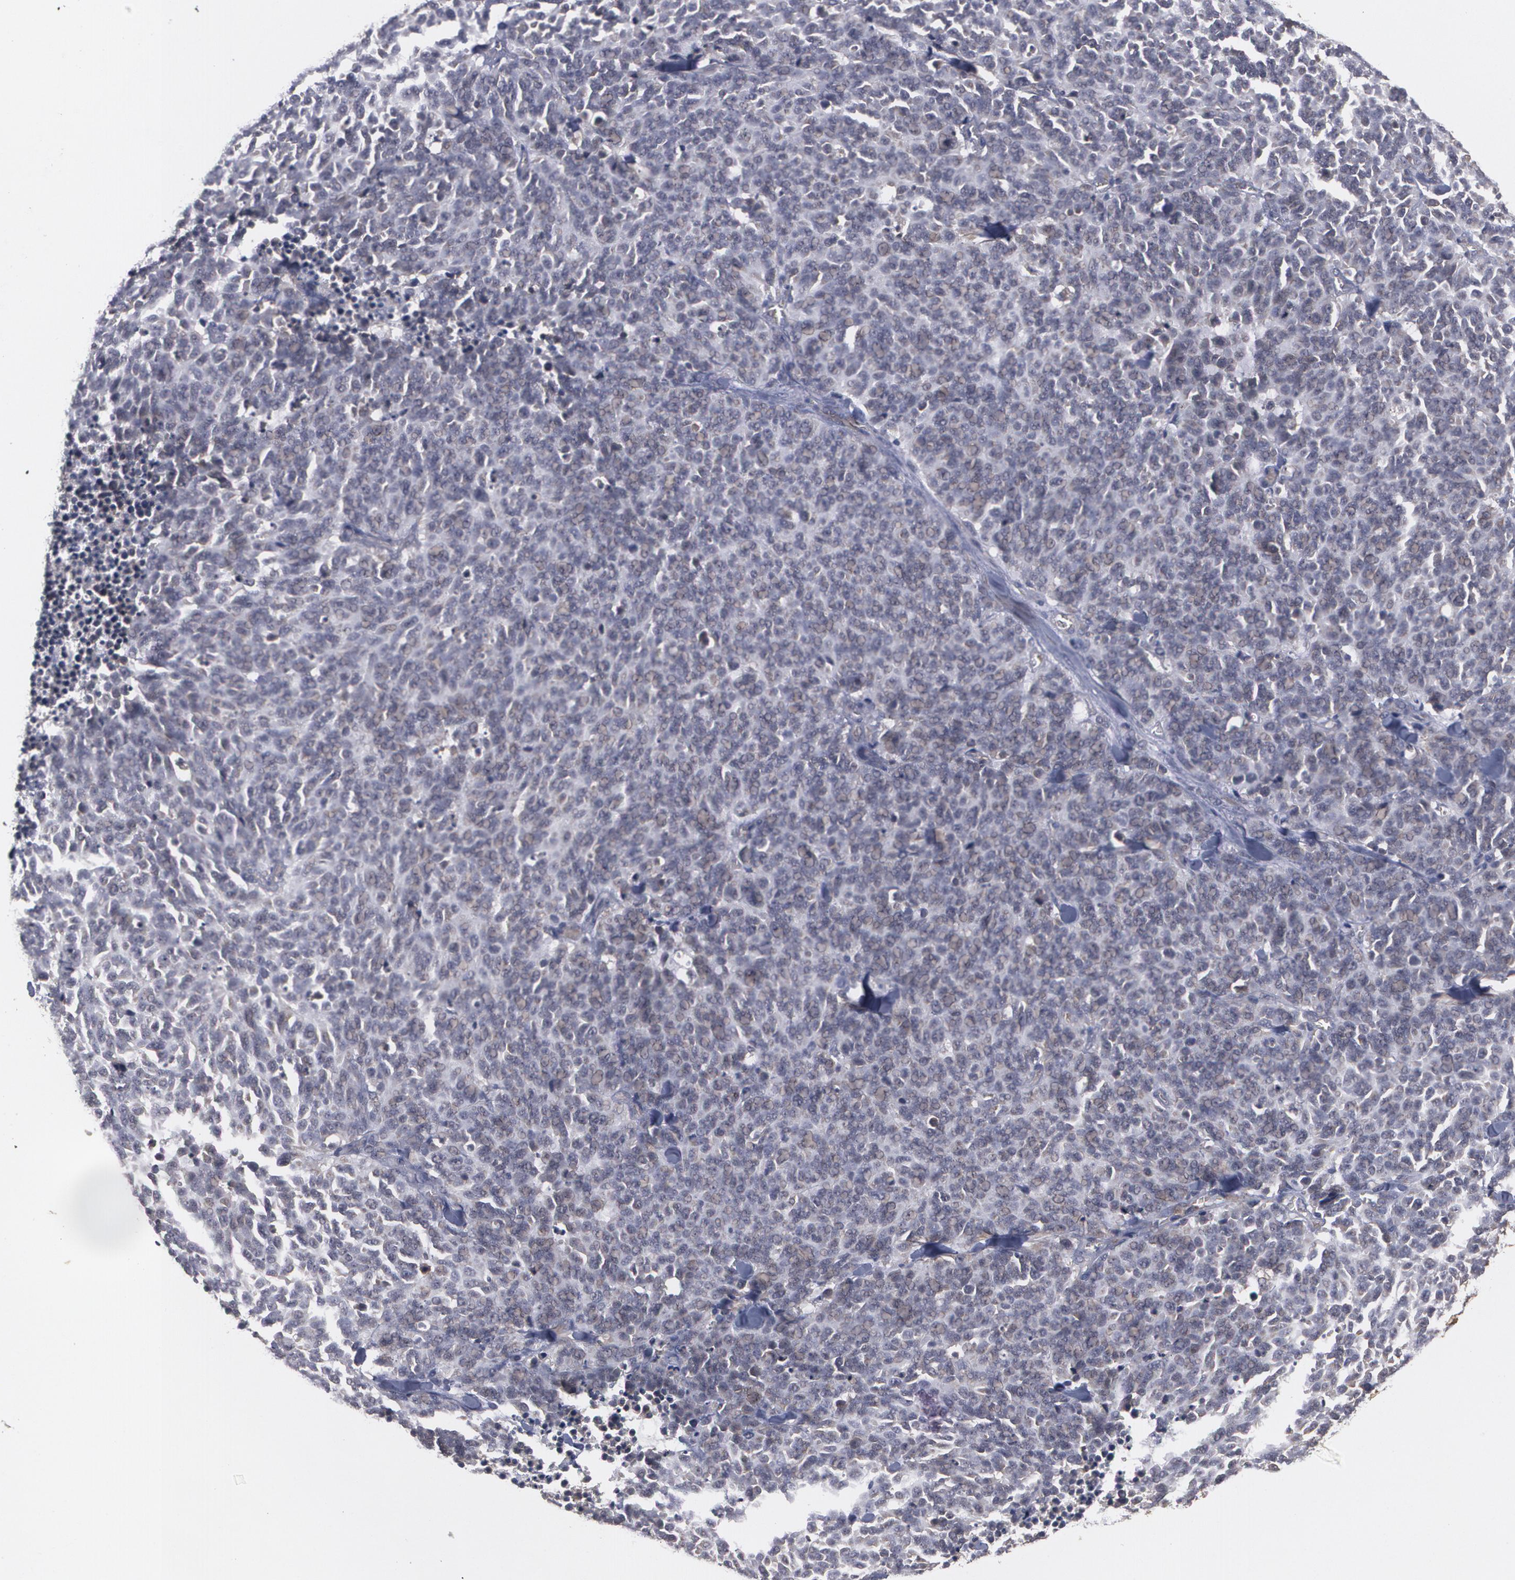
{"staining": {"intensity": "negative", "quantity": "none", "location": "none"}, "tissue": "lung cancer", "cell_type": "Tumor cells", "image_type": "cancer", "snomed": [{"axis": "morphology", "description": "Neoplasm, malignant, NOS"}, {"axis": "topography", "description": "Lung"}], "caption": "Immunohistochemistry (IHC) histopathology image of neoplastic tissue: neoplasm (malignant) (lung) stained with DAB displays no significant protein positivity in tumor cells.", "gene": "BMP6", "patient": {"sex": "female", "age": 58}}